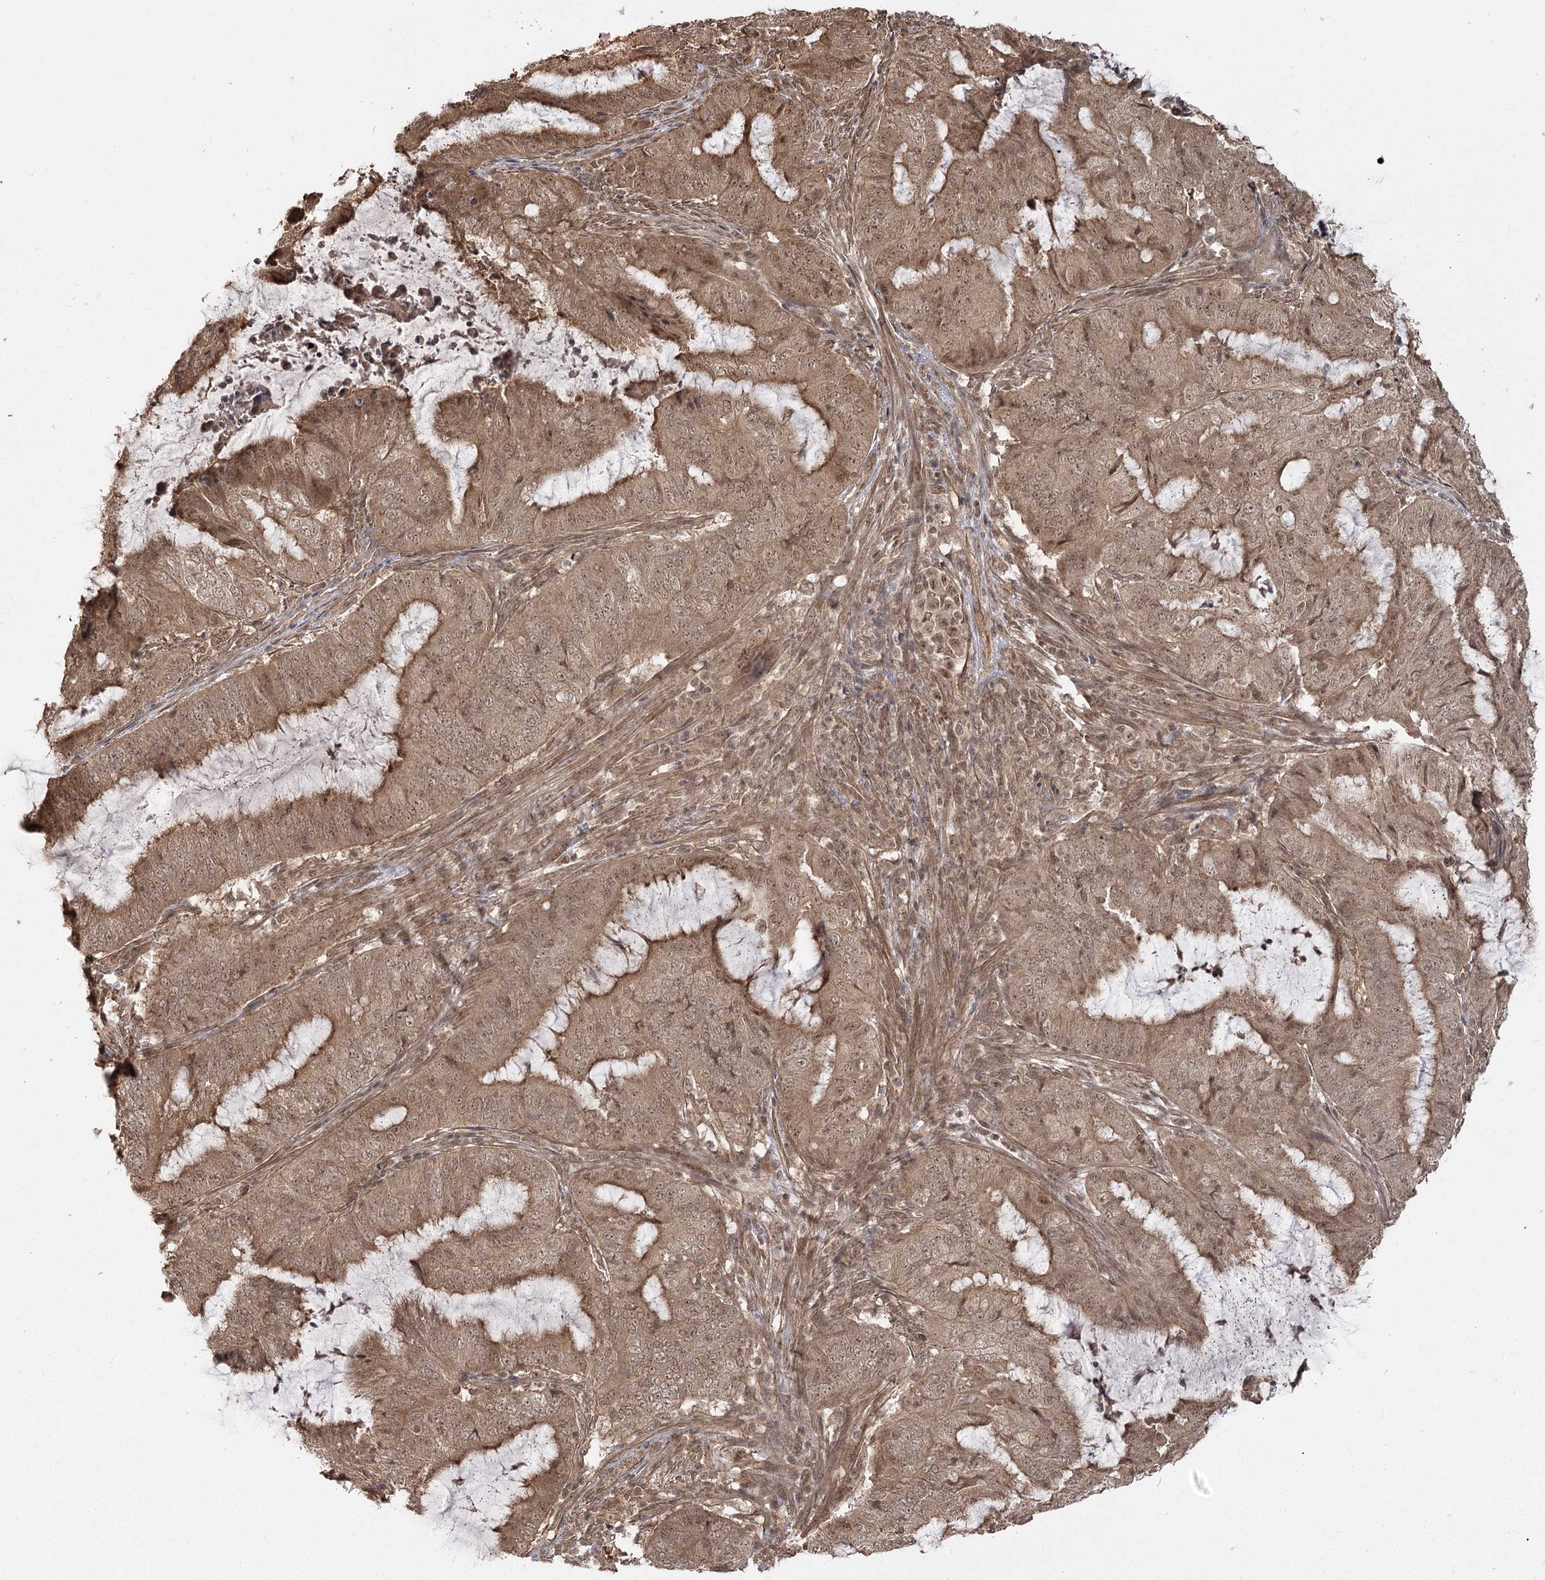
{"staining": {"intensity": "moderate", "quantity": ">75%", "location": "cytoplasmic/membranous,nuclear"}, "tissue": "endometrial cancer", "cell_type": "Tumor cells", "image_type": "cancer", "snomed": [{"axis": "morphology", "description": "Adenocarcinoma, NOS"}, {"axis": "topography", "description": "Endometrium"}], "caption": "DAB (3,3'-diaminobenzidine) immunohistochemical staining of human endometrial adenocarcinoma demonstrates moderate cytoplasmic/membranous and nuclear protein expression in about >75% of tumor cells. Nuclei are stained in blue.", "gene": "R3HDM2", "patient": {"sex": "female", "age": 51}}